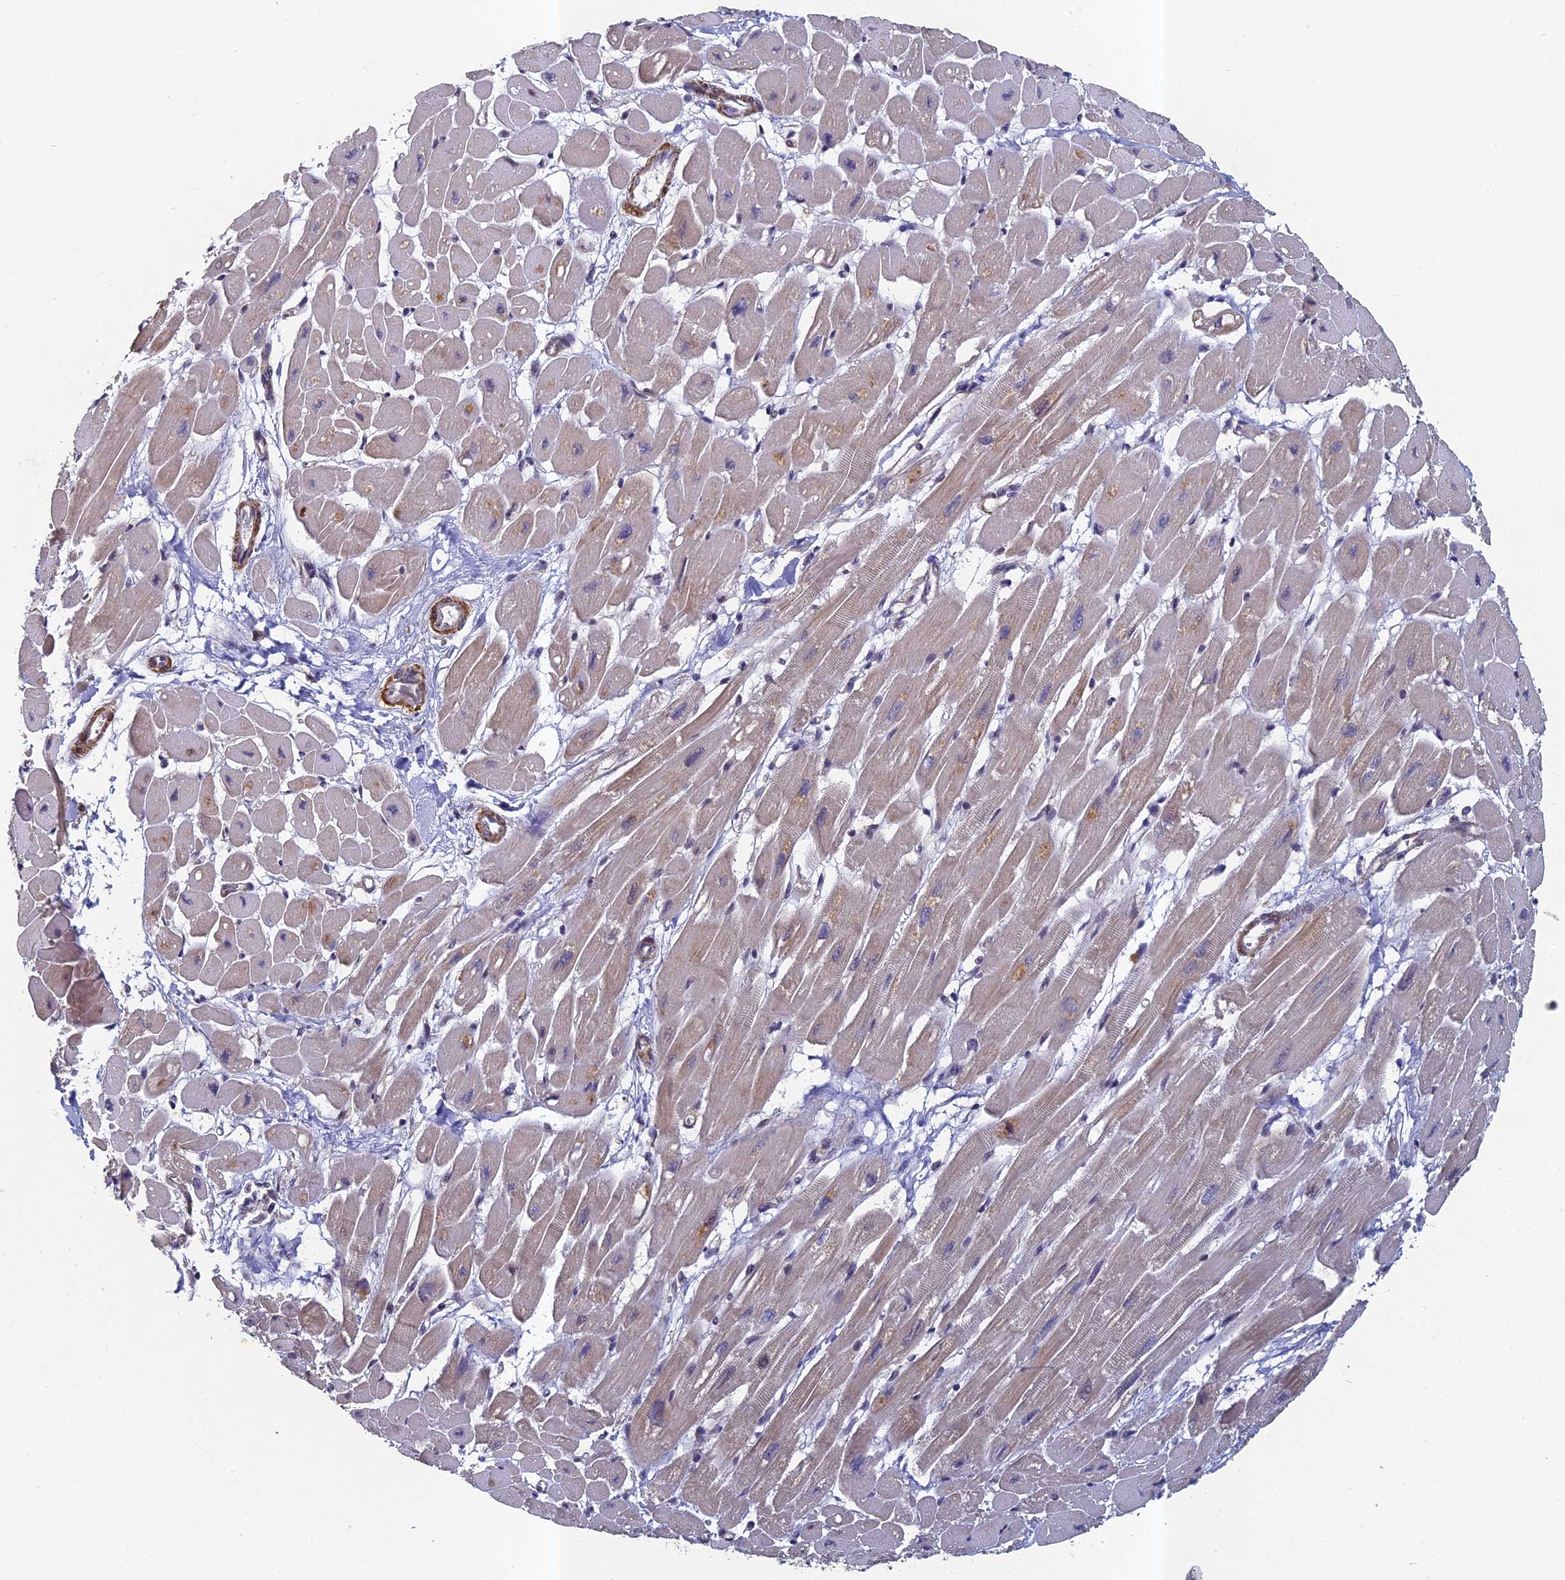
{"staining": {"intensity": "moderate", "quantity": "25%-75%", "location": "cytoplasmic/membranous"}, "tissue": "heart muscle", "cell_type": "Cardiomyocytes", "image_type": "normal", "snomed": [{"axis": "morphology", "description": "Normal tissue, NOS"}, {"axis": "topography", "description": "Heart"}], "caption": "A medium amount of moderate cytoplasmic/membranous expression is identified in about 25%-75% of cardiomyocytes in normal heart muscle.", "gene": "DIXDC1", "patient": {"sex": "female", "age": 54}}